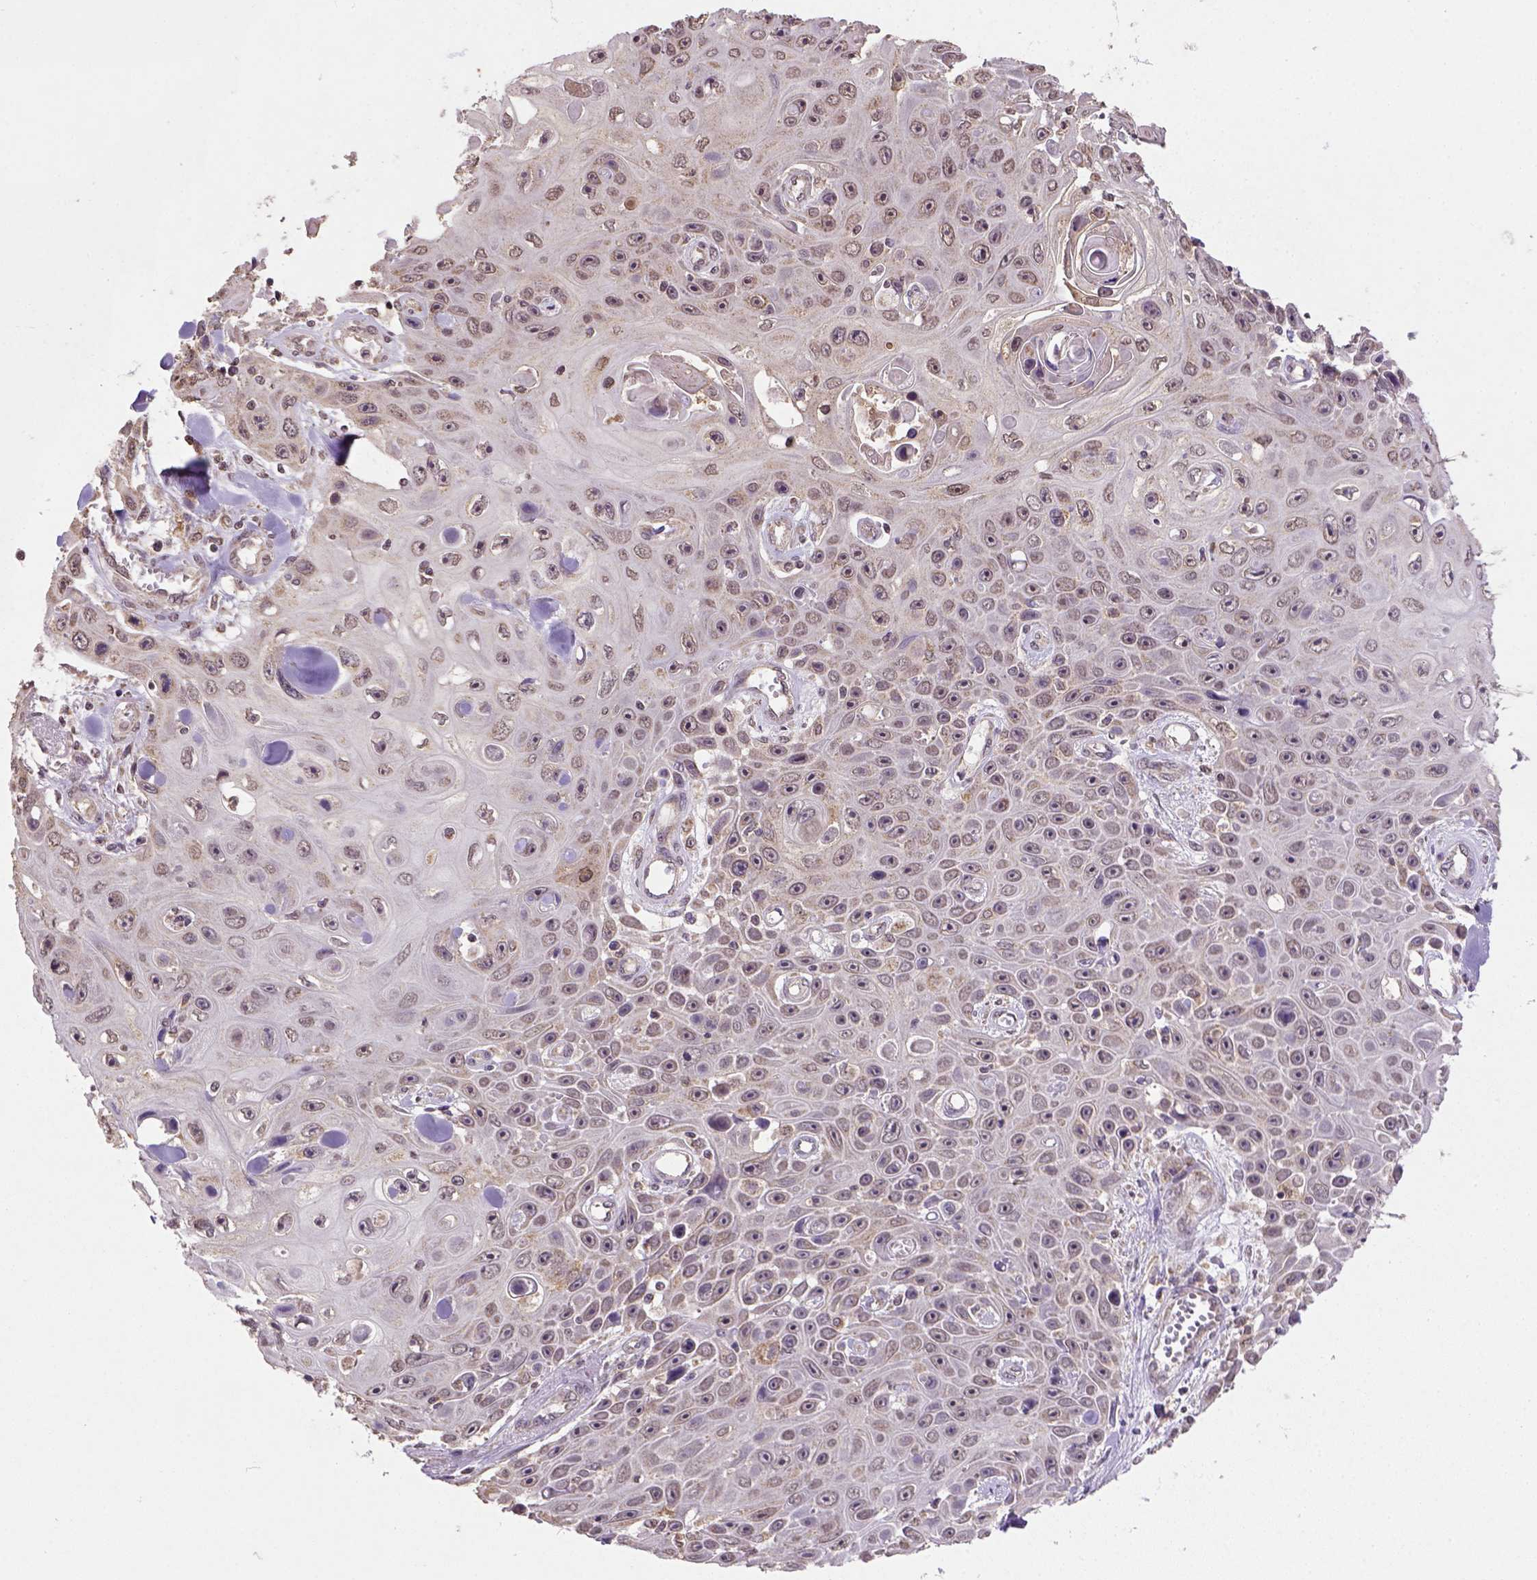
{"staining": {"intensity": "weak", "quantity": "25%-75%", "location": "cytoplasmic/membranous"}, "tissue": "skin cancer", "cell_type": "Tumor cells", "image_type": "cancer", "snomed": [{"axis": "morphology", "description": "Squamous cell carcinoma, NOS"}, {"axis": "topography", "description": "Skin"}], "caption": "Immunohistochemical staining of squamous cell carcinoma (skin) demonstrates weak cytoplasmic/membranous protein expression in approximately 25%-75% of tumor cells.", "gene": "NUDT10", "patient": {"sex": "male", "age": 82}}